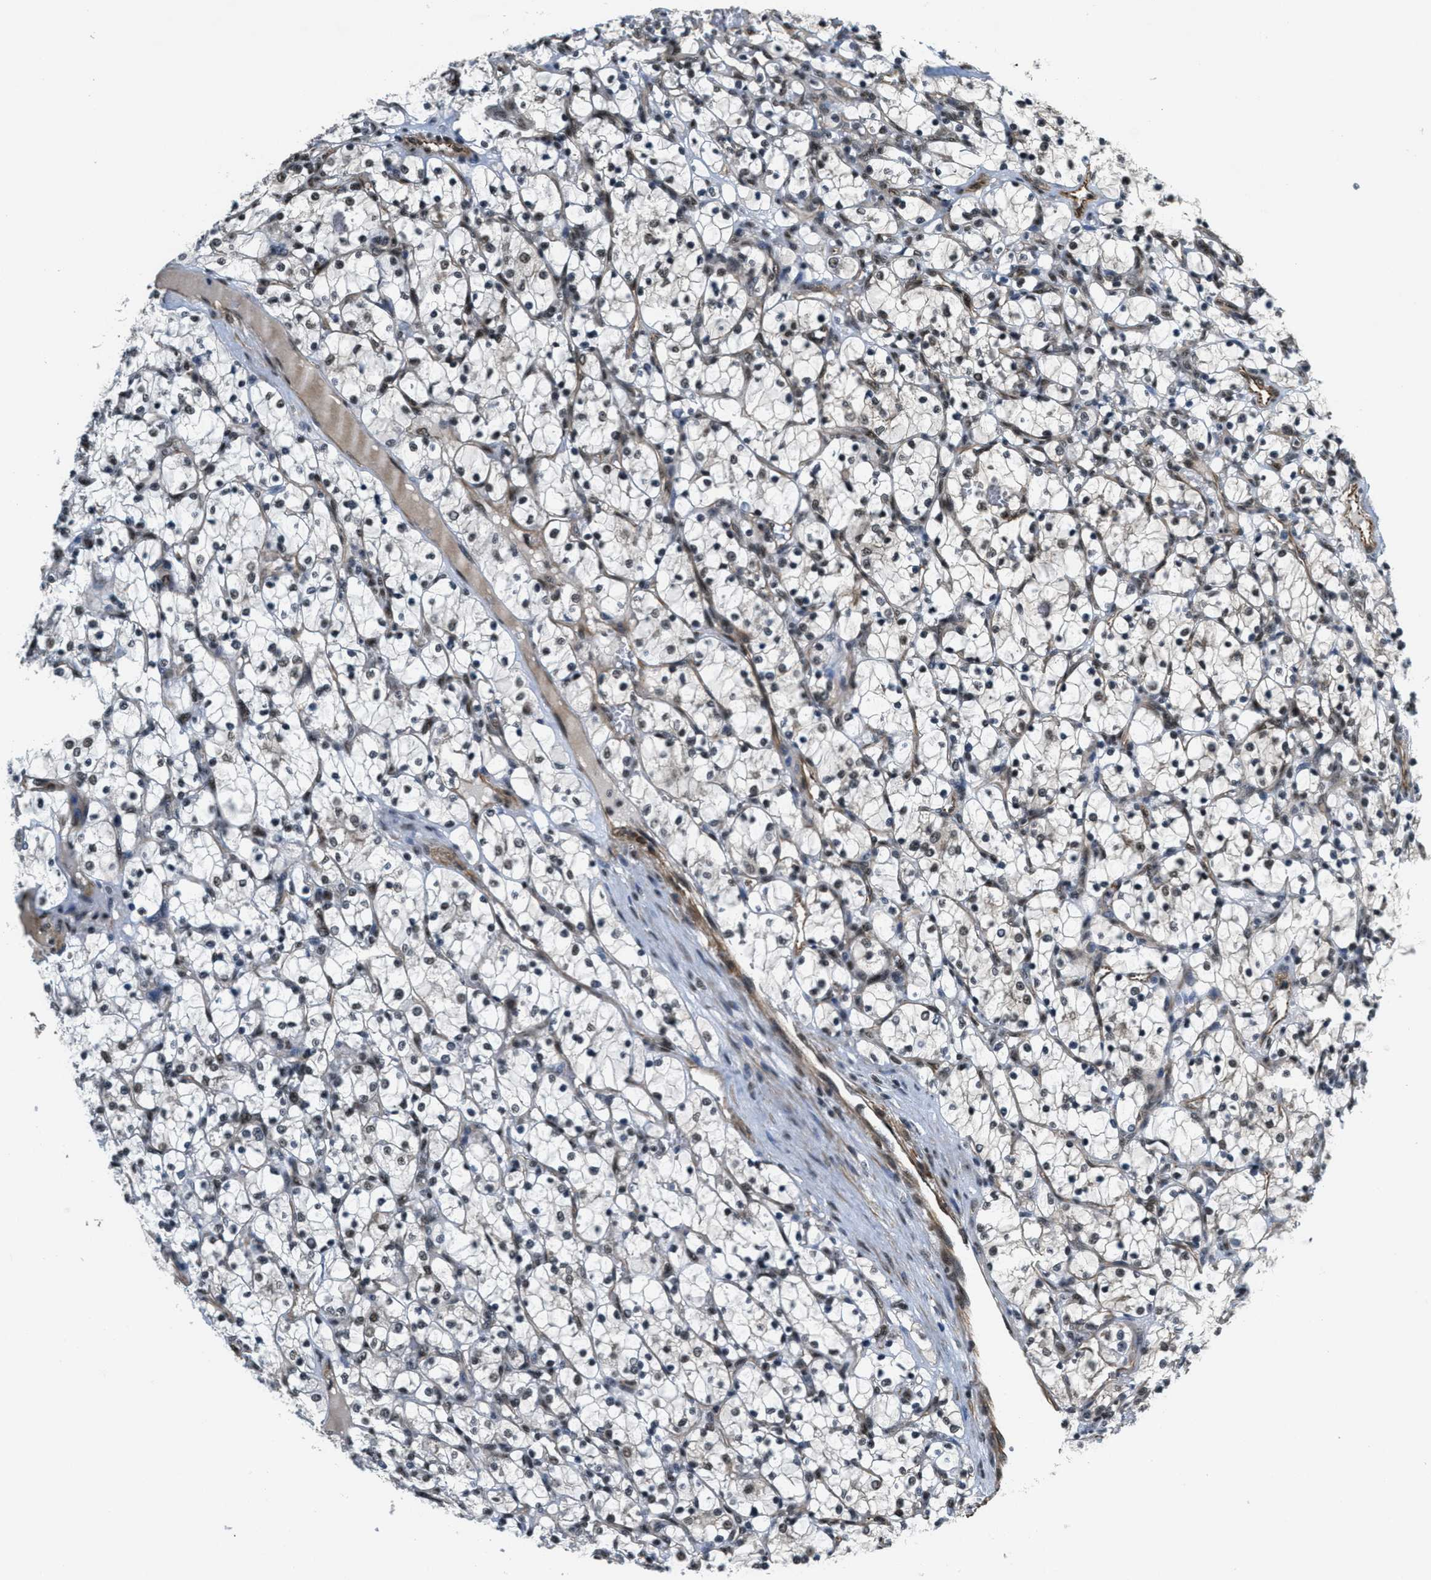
{"staining": {"intensity": "moderate", "quantity": ">75%", "location": "nuclear"}, "tissue": "renal cancer", "cell_type": "Tumor cells", "image_type": "cancer", "snomed": [{"axis": "morphology", "description": "Adenocarcinoma, NOS"}, {"axis": "topography", "description": "Kidney"}], "caption": "Adenocarcinoma (renal) stained with IHC reveals moderate nuclear staining in about >75% of tumor cells.", "gene": "CFAP36", "patient": {"sex": "female", "age": 69}}